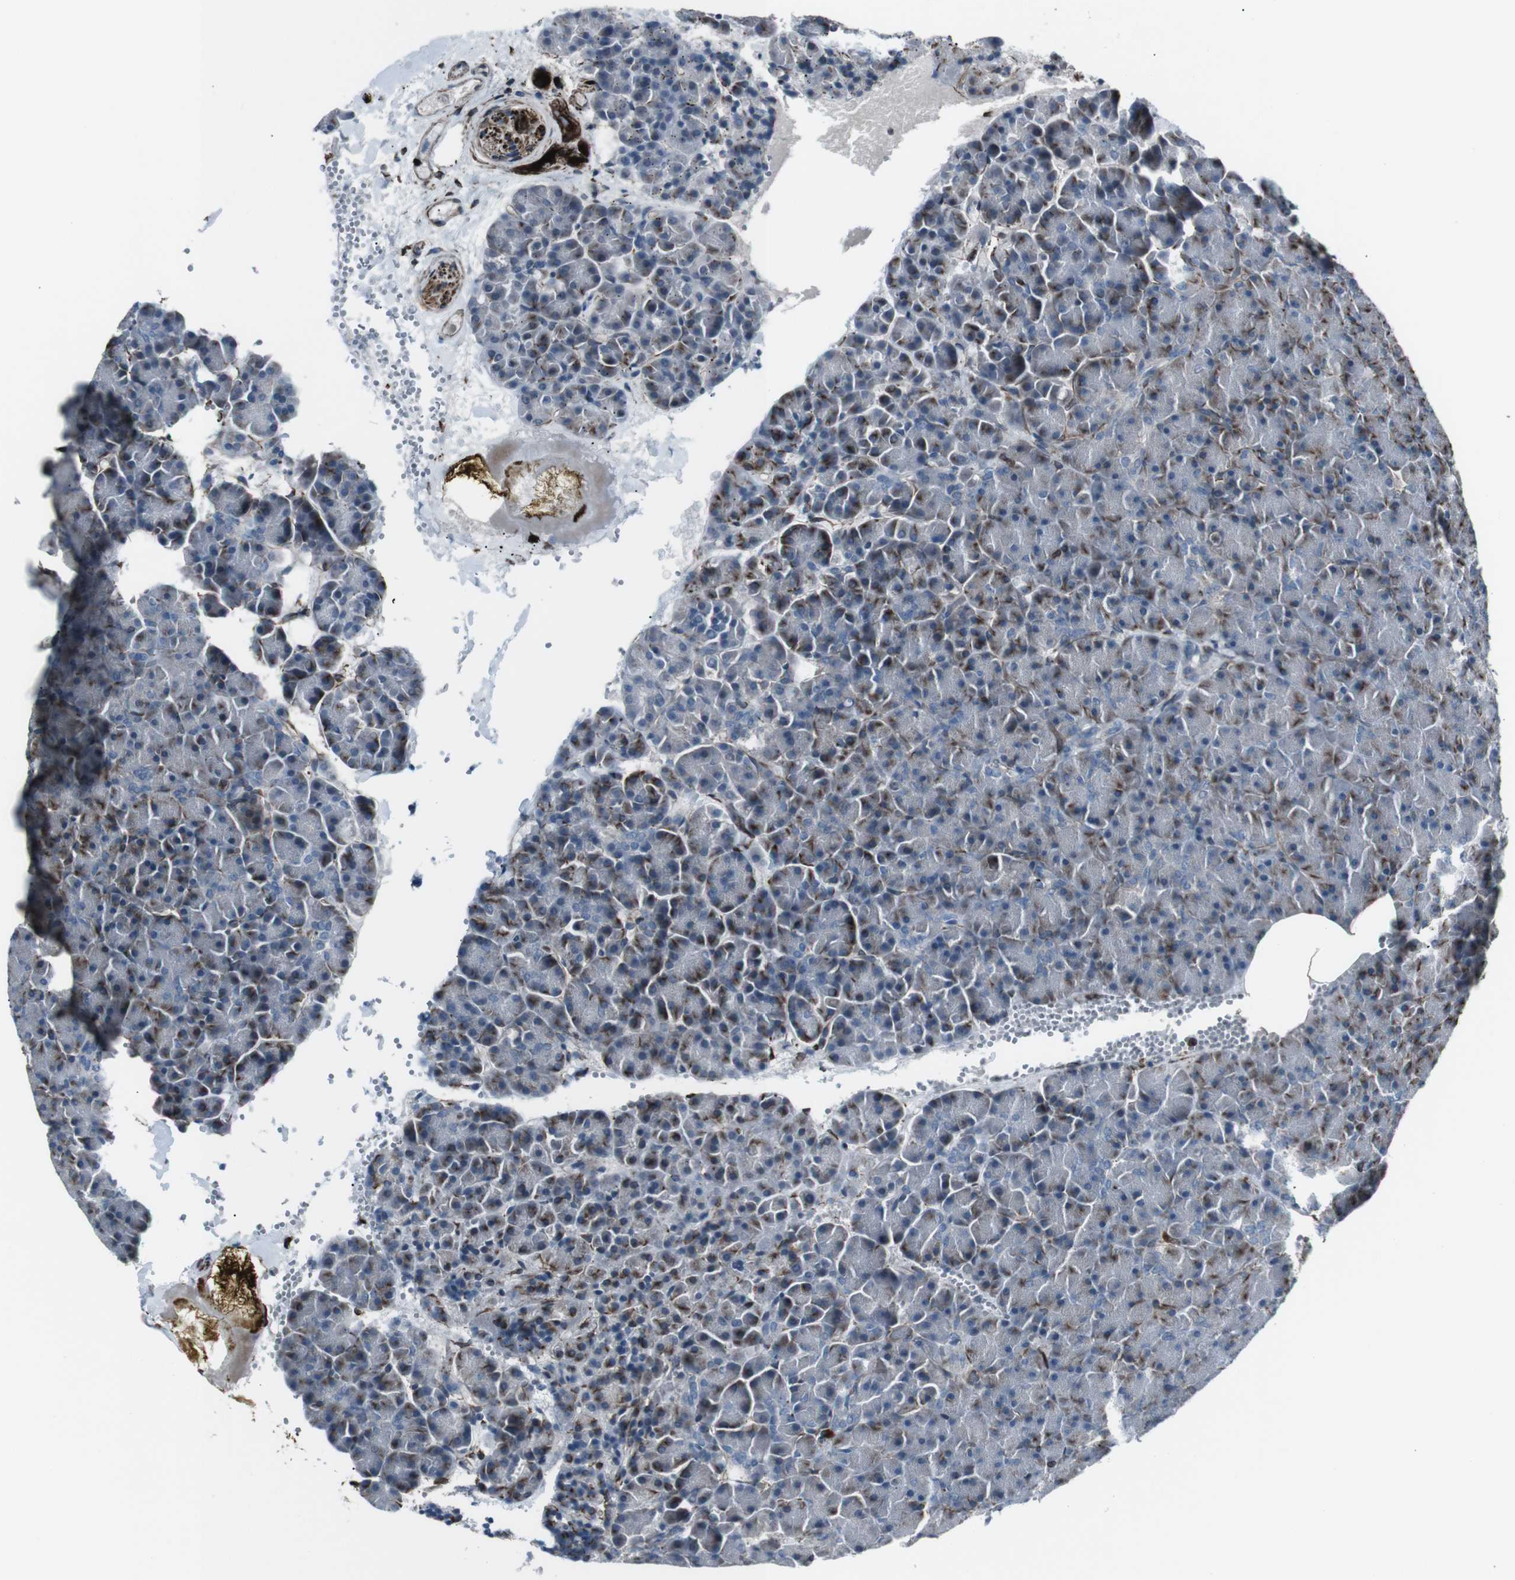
{"staining": {"intensity": "moderate", "quantity": "25%-75%", "location": "cytoplasmic/membranous"}, "tissue": "pancreas", "cell_type": "Exocrine glandular cells", "image_type": "normal", "snomed": [{"axis": "morphology", "description": "Normal tissue, NOS"}, {"axis": "topography", "description": "Pancreas"}], "caption": "A histopathology image of human pancreas stained for a protein displays moderate cytoplasmic/membranous brown staining in exocrine glandular cells.", "gene": "TMEM141", "patient": {"sex": "female", "age": 35}}